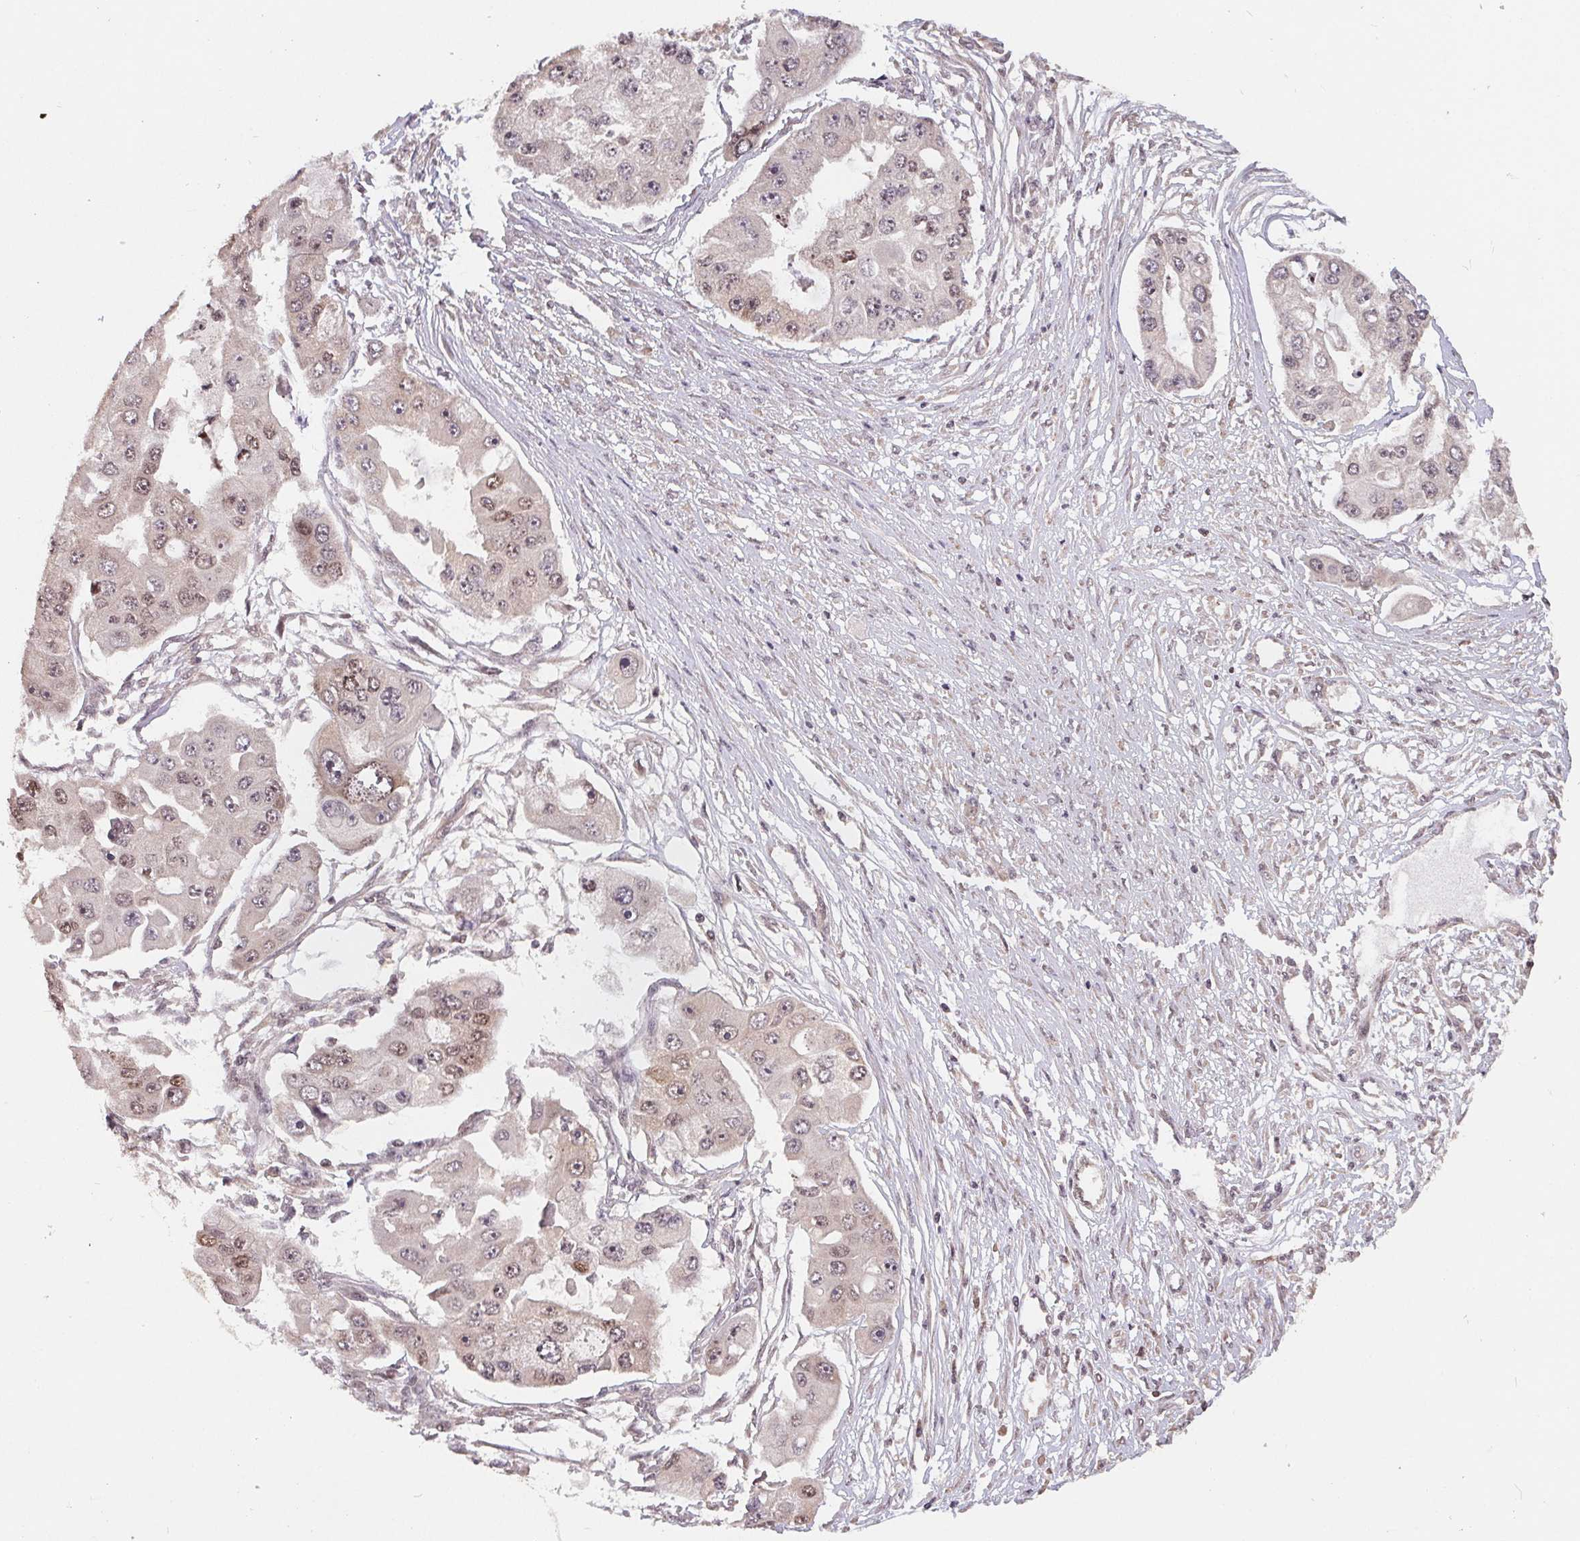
{"staining": {"intensity": "weak", "quantity": "<25%", "location": "nuclear"}, "tissue": "ovarian cancer", "cell_type": "Tumor cells", "image_type": "cancer", "snomed": [{"axis": "morphology", "description": "Cystadenocarcinoma, serous, NOS"}, {"axis": "topography", "description": "Ovary"}], "caption": "Ovarian cancer stained for a protein using immunohistochemistry (IHC) displays no expression tumor cells.", "gene": "HMGN3", "patient": {"sex": "female", "age": 56}}